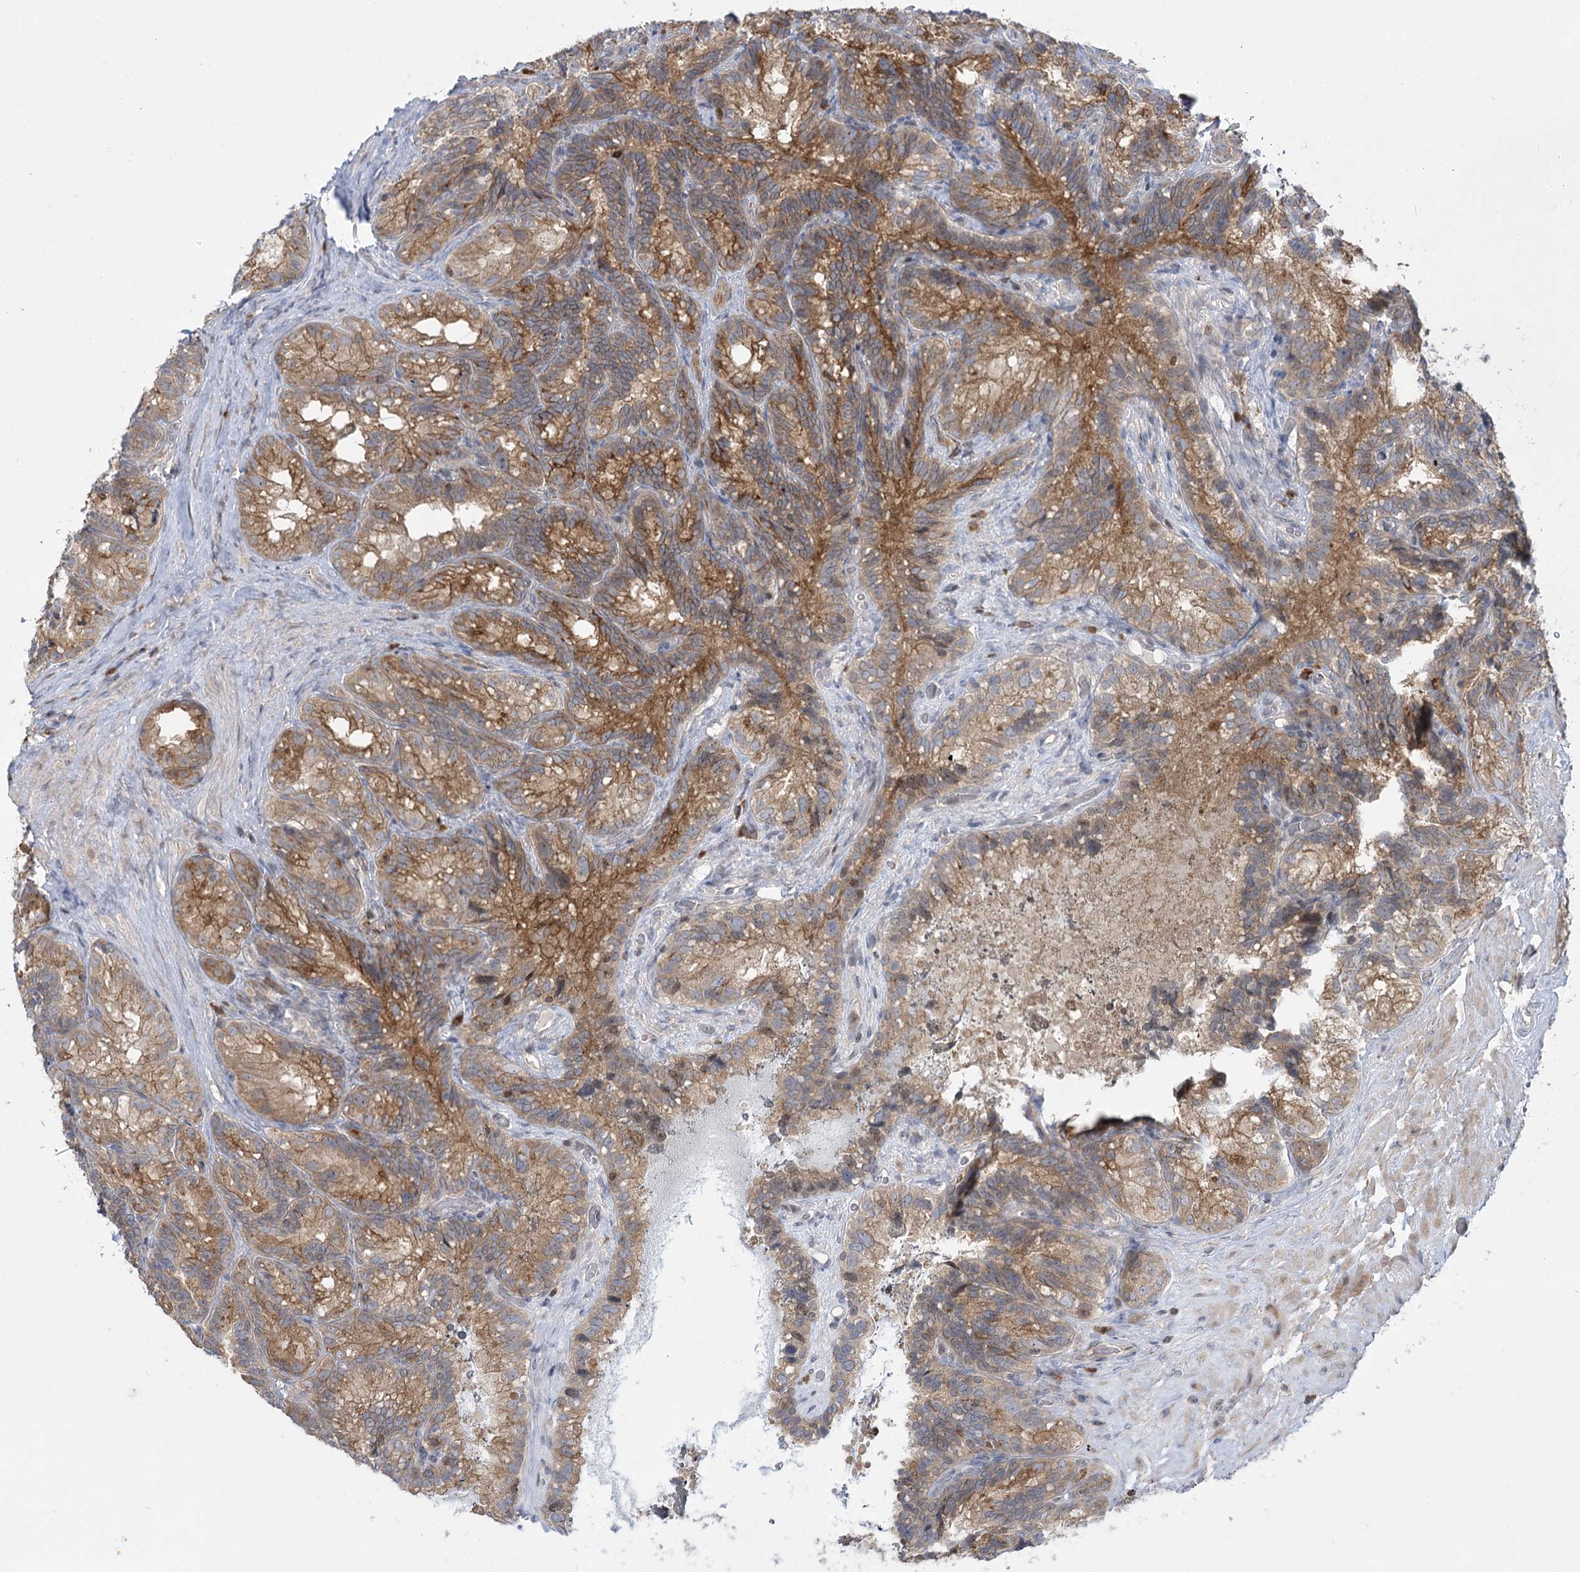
{"staining": {"intensity": "moderate", "quantity": ">75%", "location": "cytoplasmic/membranous"}, "tissue": "seminal vesicle", "cell_type": "Glandular cells", "image_type": "normal", "snomed": [{"axis": "morphology", "description": "Normal tissue, NOS"}, {"axis": "topography", "description": "Seminal veicle"}], "caption": "Immunohistochemistry (DAB (3,3'-diaminobenzidine)) staining of unremarkable seminal vesicle demonstrates moderate cytoplasmic/membranous protein expression in about >75% of glandular cells. The protein is stained brown, and the nuclei are stained in blue (DAB (3,3'-diaminobenzidine) IHC with brightfield microscopy, high magnification).", "gene": "SYTL1", "patient": {"sex": "male", "age": 60}}